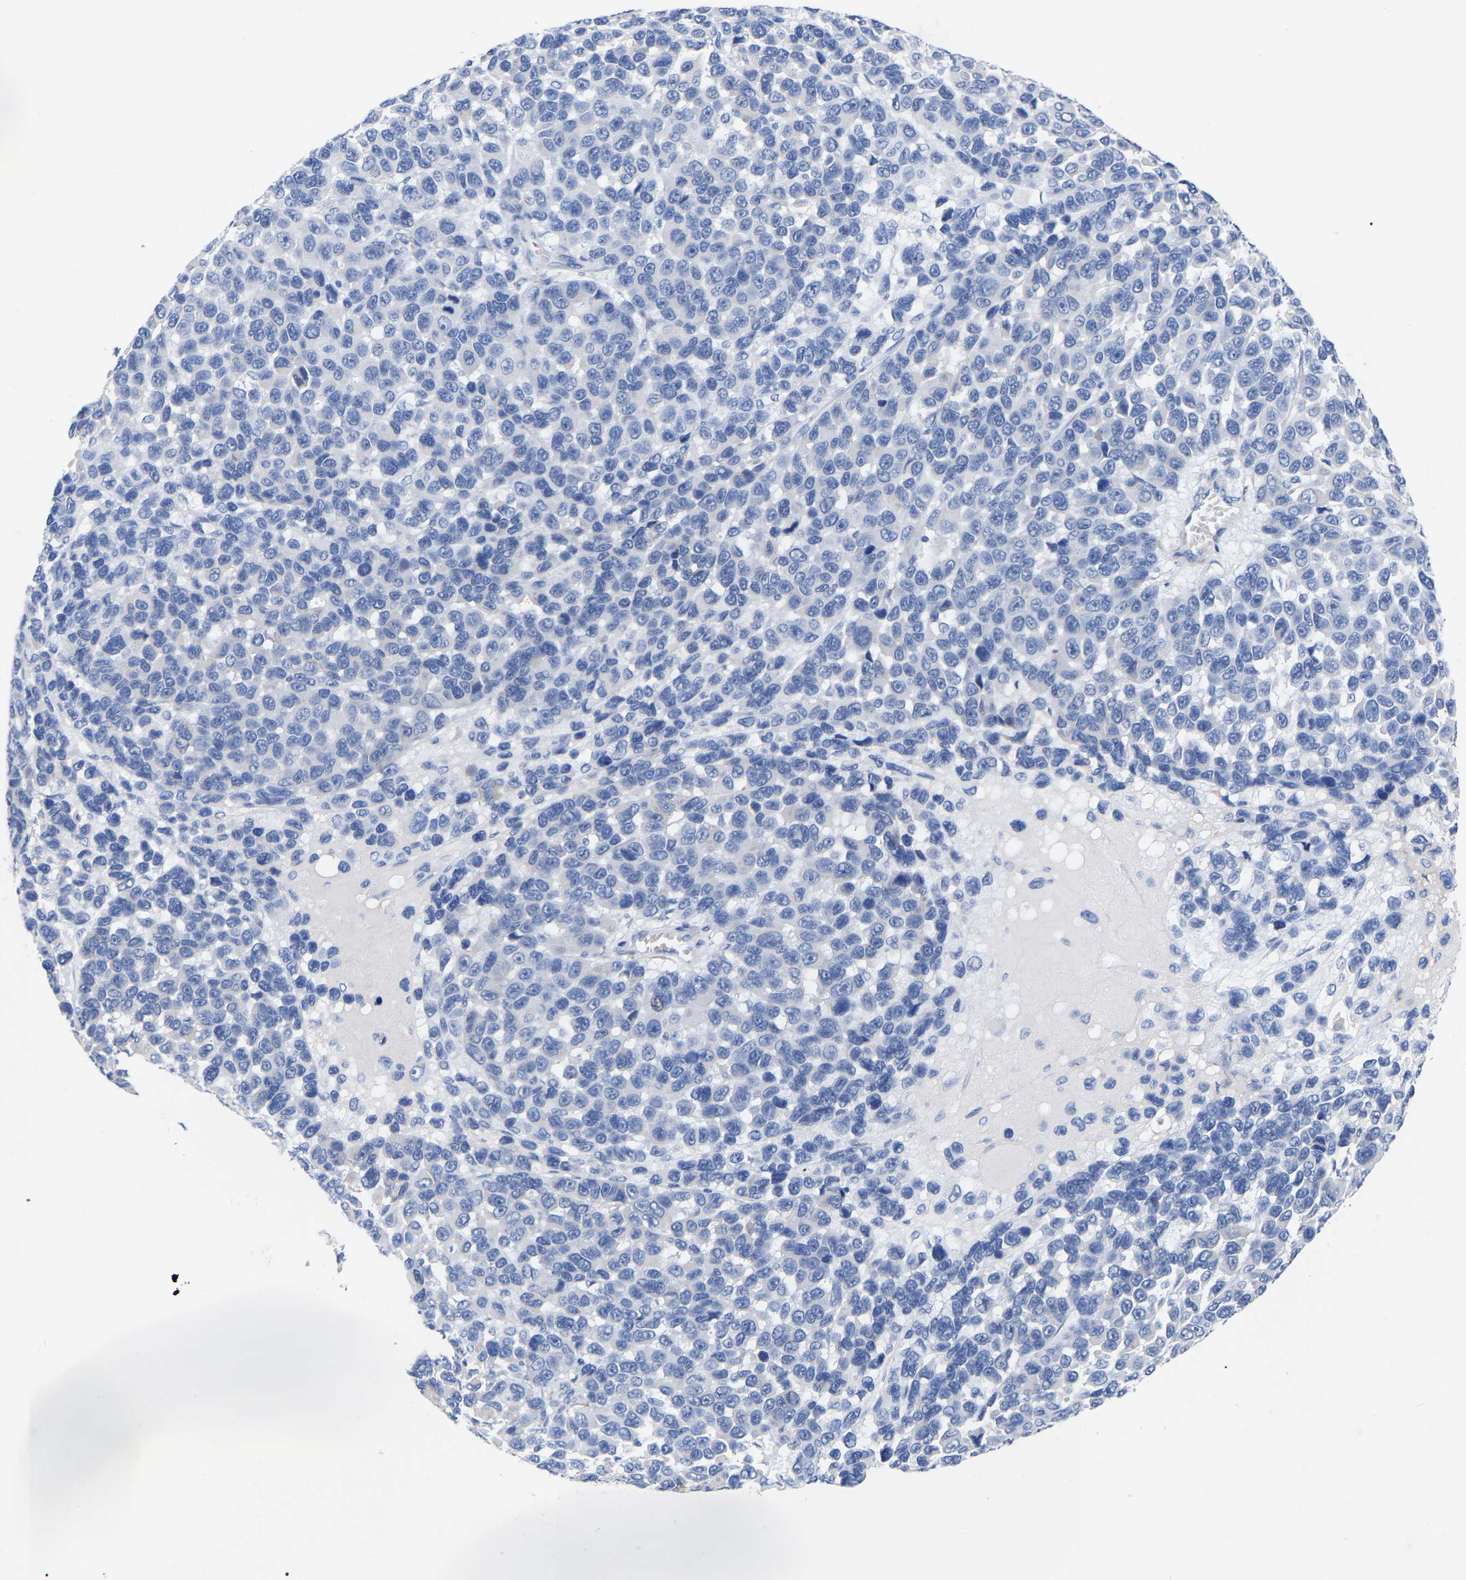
{"staining": {"intensity": "negative", "quantity": "none", "location": "none"}, "tissue": "melanoma", "cell_type": "Tumor cells", "image_type": "cancer", "snomed": [{"axis": "morphology", "description": "Malignant melanoma, NOS"}, {"axis": "topography", "description": "Skin"}], "caption": "An IHC histopathology image of malignant melanoma is shown. There is no staining in tumor cells of malignant melanoma.", "gene": "GDF3", "patient": {"sex": "male", "age": 53}}